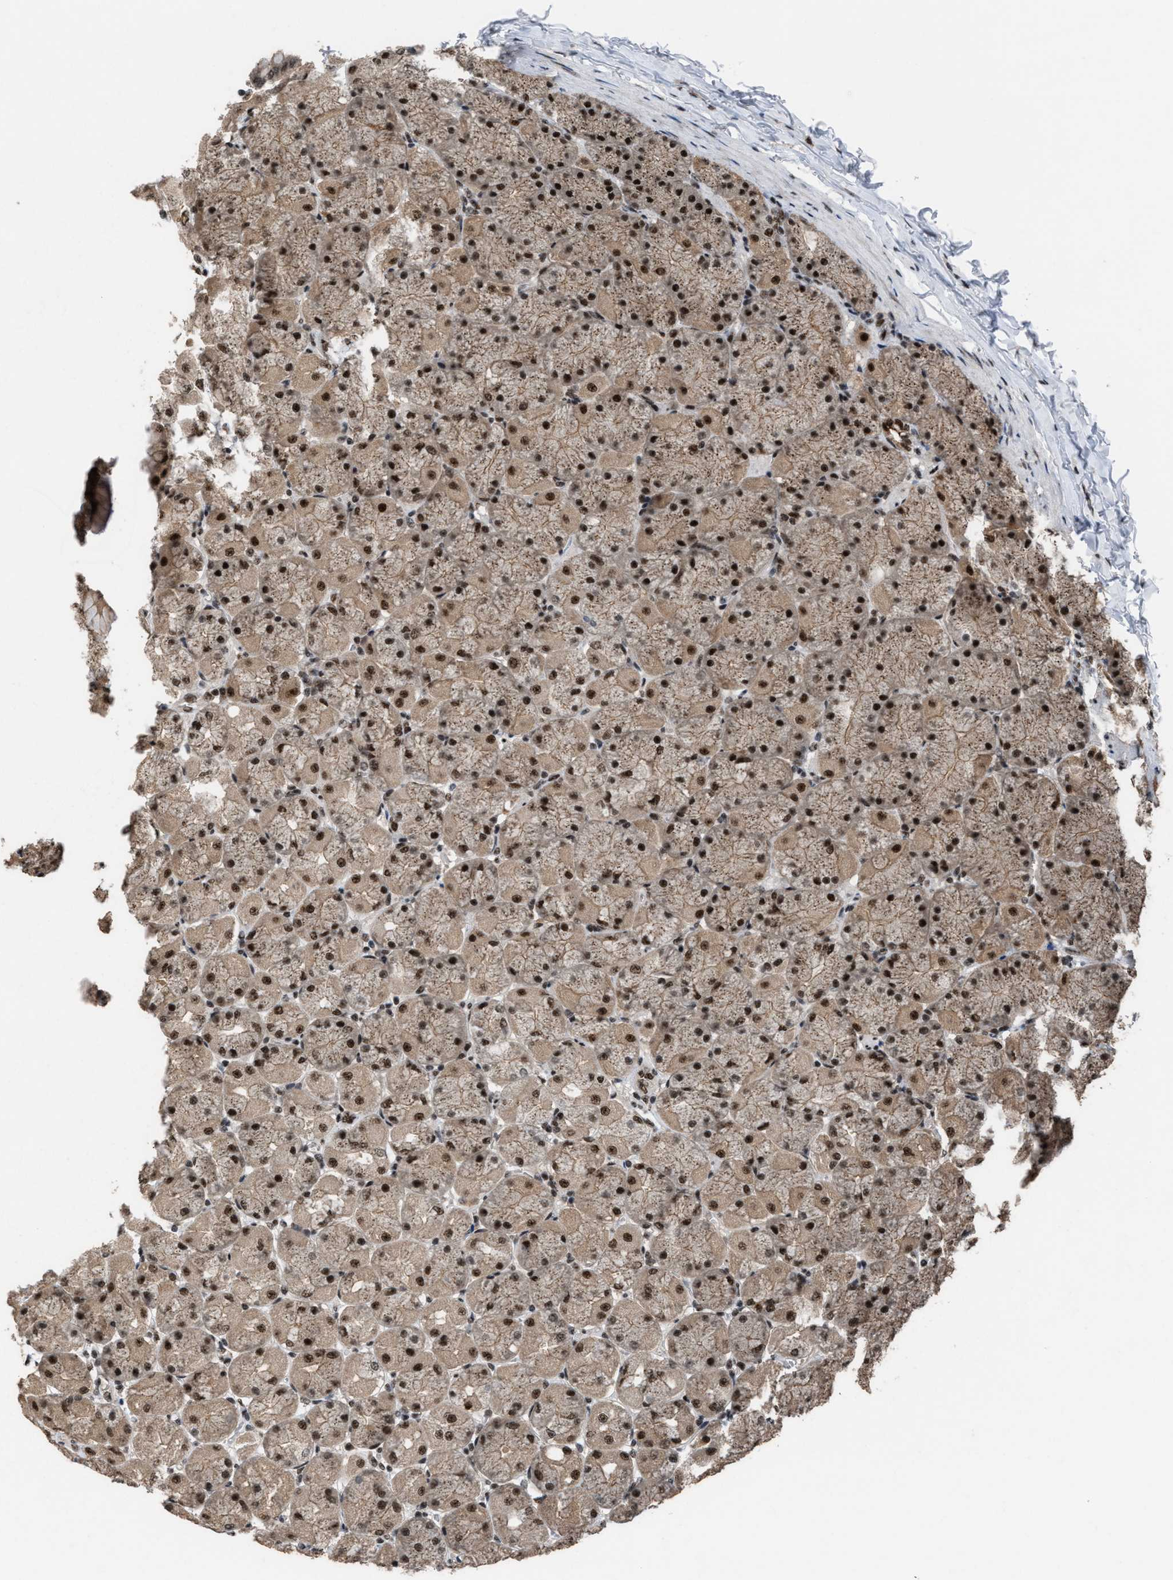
{"staining": {"intensity": "strong", "quantity": ">75%", "location": "cytoplasmic/membranous,nuclear"}, "tissue": "stomach", "cell_type": "Glandular cells", "image_type": "normal", "snomed": [{"axis": "morphology", "description": "Normal tissue, NOS"}, {"axis": "topography", "description": "Stomach, upper"}], "caption": "The photomicrograph demonstrates immunohistochemical staining of benign stomach. There is strong cytoplasmic/membranous,nuclear positivity is seen in about >75% of glandular cells.", "gene": "PRPF4", "patient": {"sex": "female", "age": 56}}